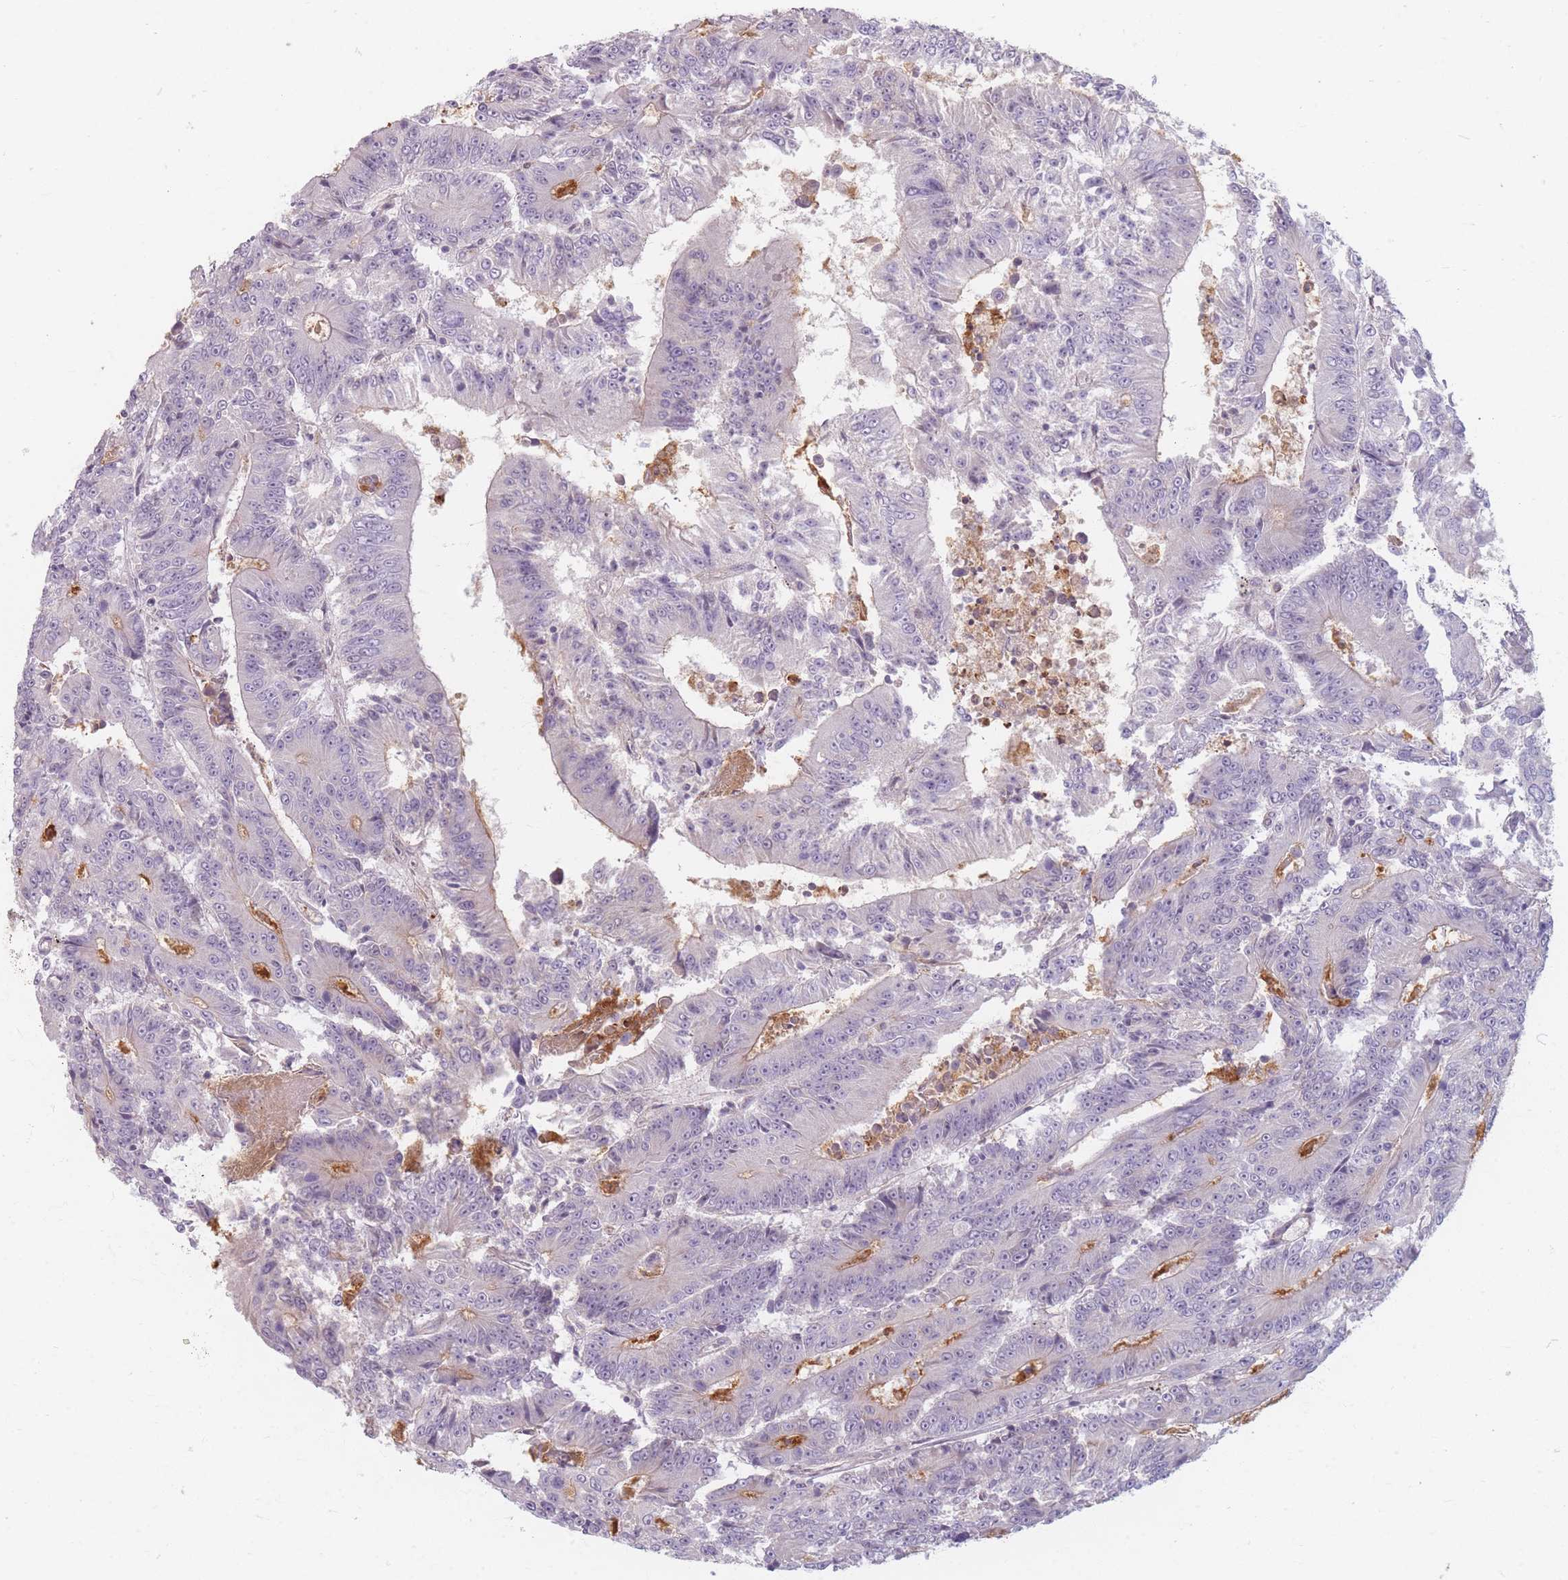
{"staining": {"intensity": "negative", "quantity": "none", "location": "none"}, "tissue": "colorectal cancer", "cell_type": "Tumor cells", "image_type": "cancer", "snomed": [{"axis": "morphology", "description": "Adenocarcinoma, NOS"}, {"axis": "topography", "description": "Colon"}], "caption": "This is a photomicrograph of IHC staining of colorectal cancer, which shows no expression in tumor cells.", "gene": "CHCHD7", "patient": {"sex": "male", "age": 83}}